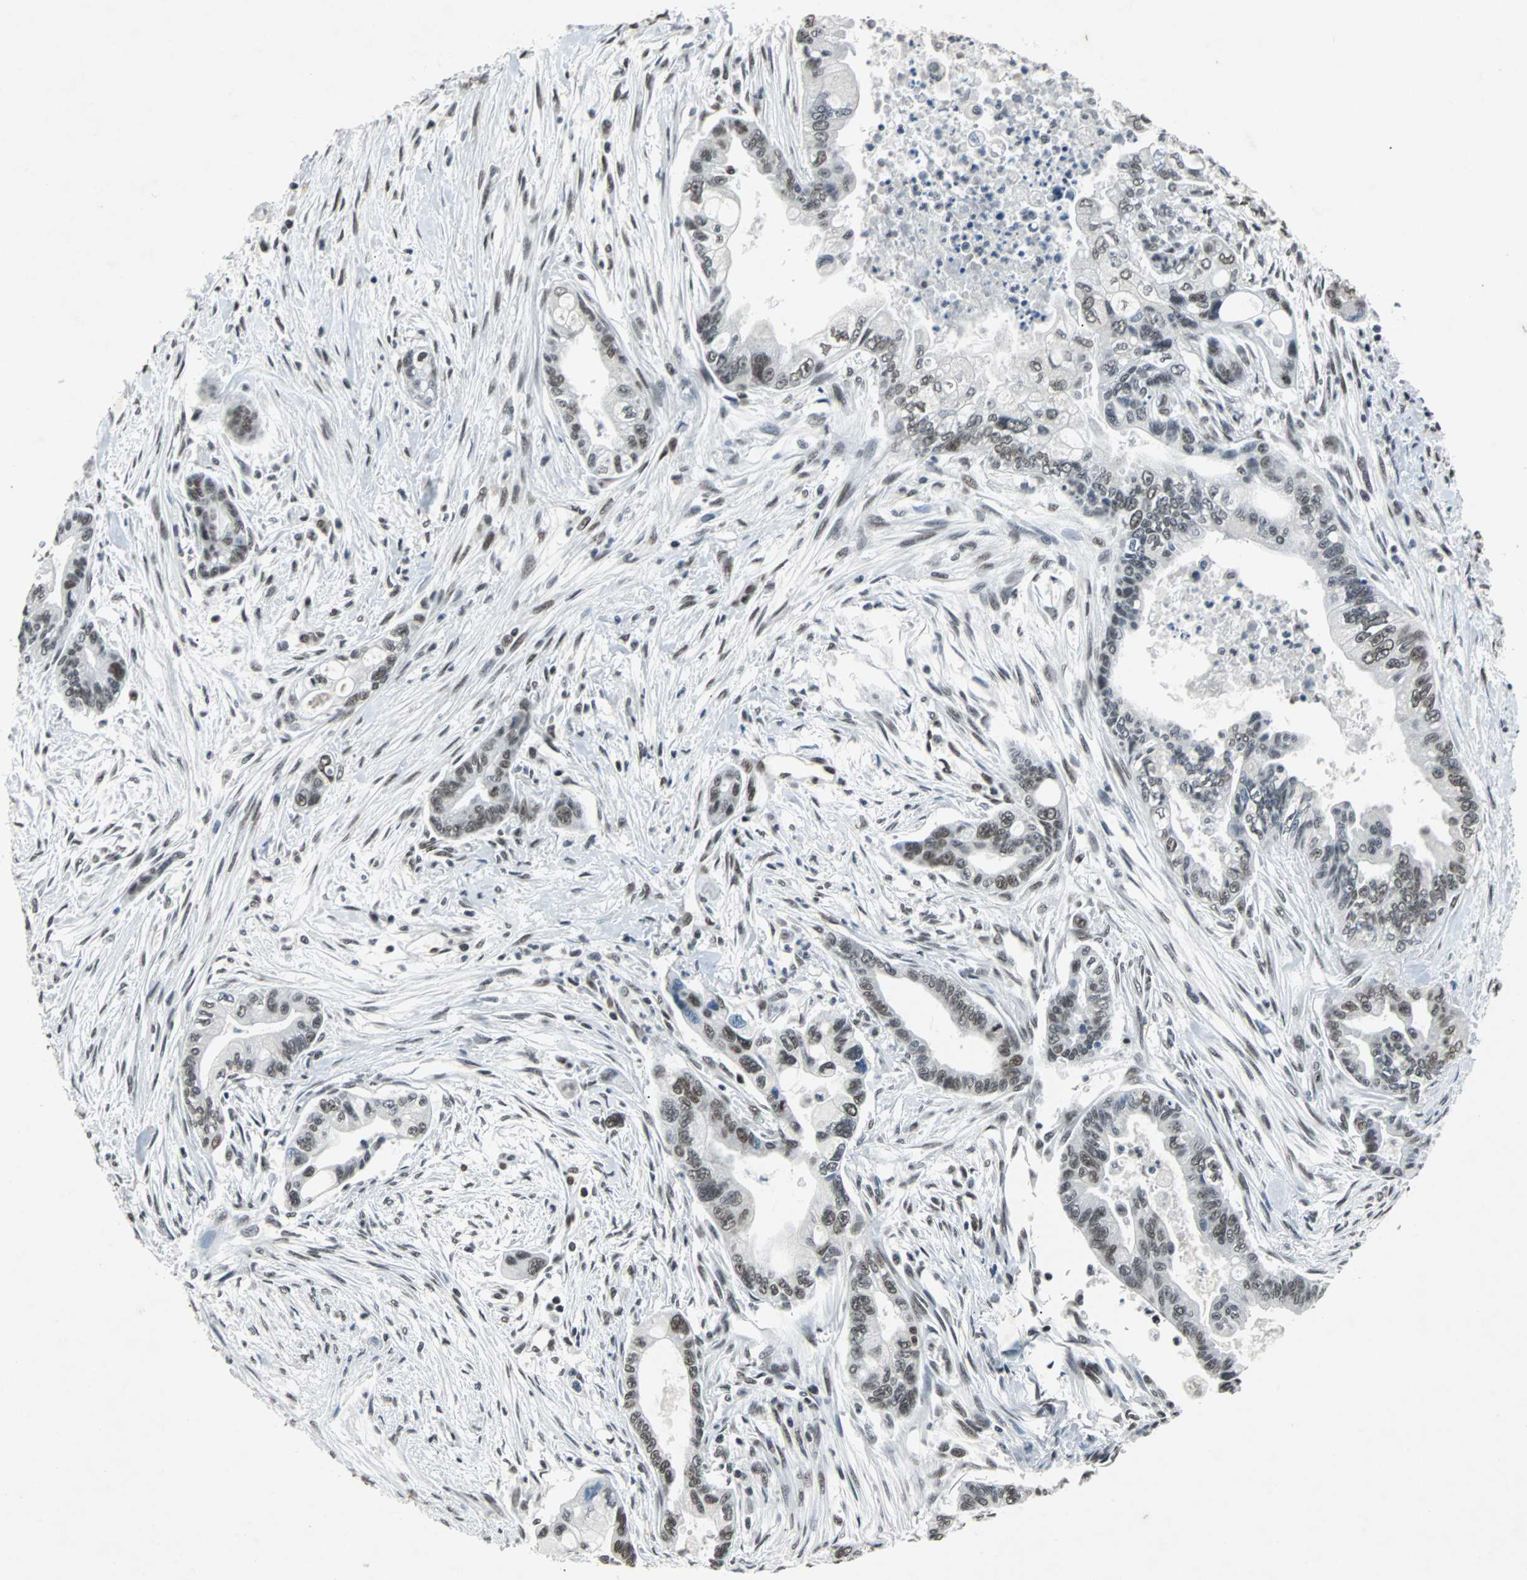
{"staining": {"intensity": "moderate", "quantity": ">75%", "location": "nuclear"}, "tissue": "pancreatic cancer", "cell_type": "Tumor cells", "image_type": "cancer", "snomed": [{"axis": "morphology", "description": "Adenocarcinoma, NOS"}, {"axis": "topography", "description": "Pancreas"}], "caption": "The image displays a brown stain indicating the presence of a protein in the nuclear of tumor cells in pancreatic adenocarcinoma.", "gene": "GATAD2A", "patient": {"sex": "male", "age": 70}}